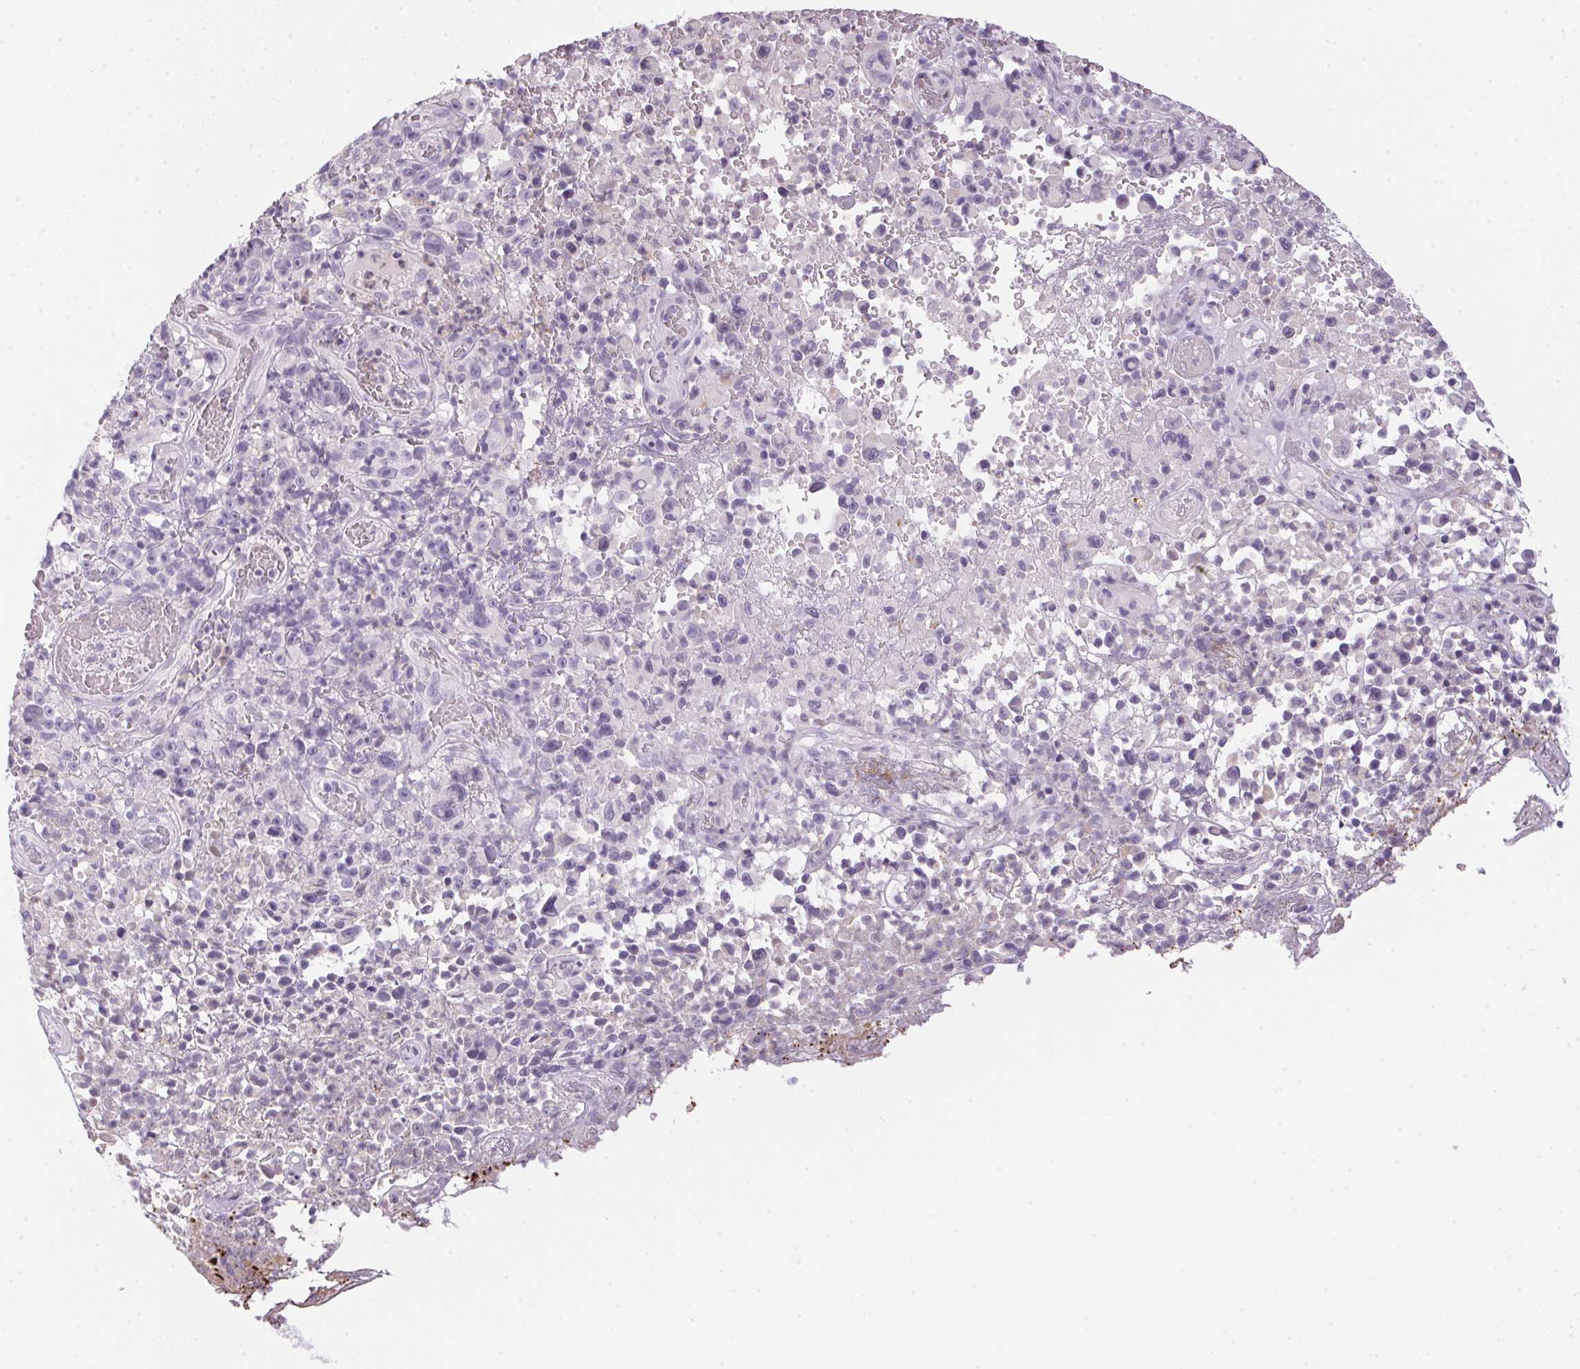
{"staining": {"intensity": "negative", "quantity": "none", "location": "none"}, "tissue": "melanoma", "cell_type": "Tumor cells", "image_type": "cancer", "snomed": [{"axis": "morphology", "description": "Malignant melanoma, NOS"}, {"axis": "topography", "description": "Skin"}], "caption": "There is no significant positivity in tumor cells of melanoma.", "gene": "ECPAS", "patient": {"sex": "female", "age": 82}}